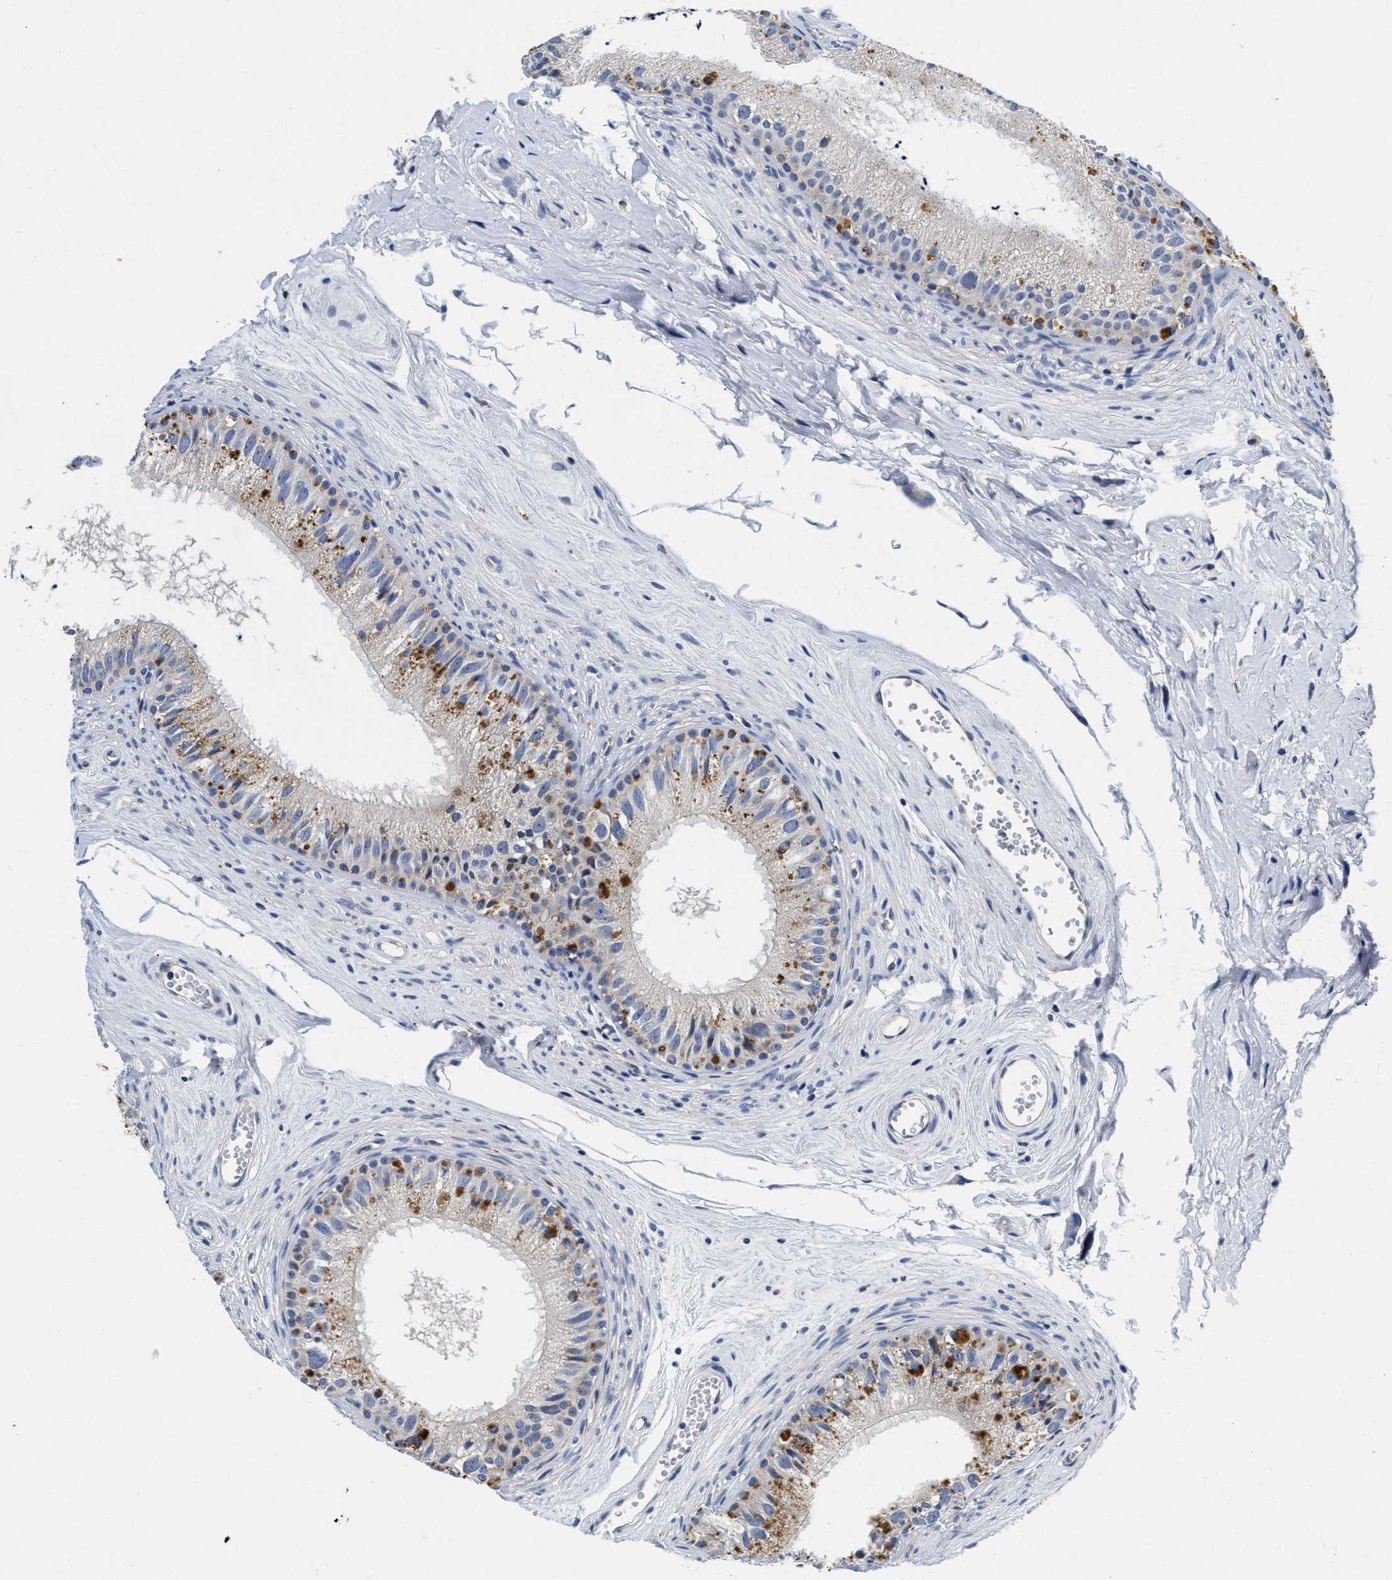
{"staining": {"intensity": "moderate", "quantity": "<25%", "location": "cytoplasmic/membranous"}, "tissue": "epididymis", "cell_type": "Glandular cells", "image_type": "normal", "snomed": [{"axis": "morphology", "description": "Normal tissue, NOS"}, {"axis": "topography", "description": "Epididymis"}], "caption": "Immunohistochemical staining of normal human epididymis displays low levels of moderate cytoplasmic/membranous staining in about <25% of glandular cells.", "gene": "LAD1", "patient": {"sex": "male", "age": 56}}